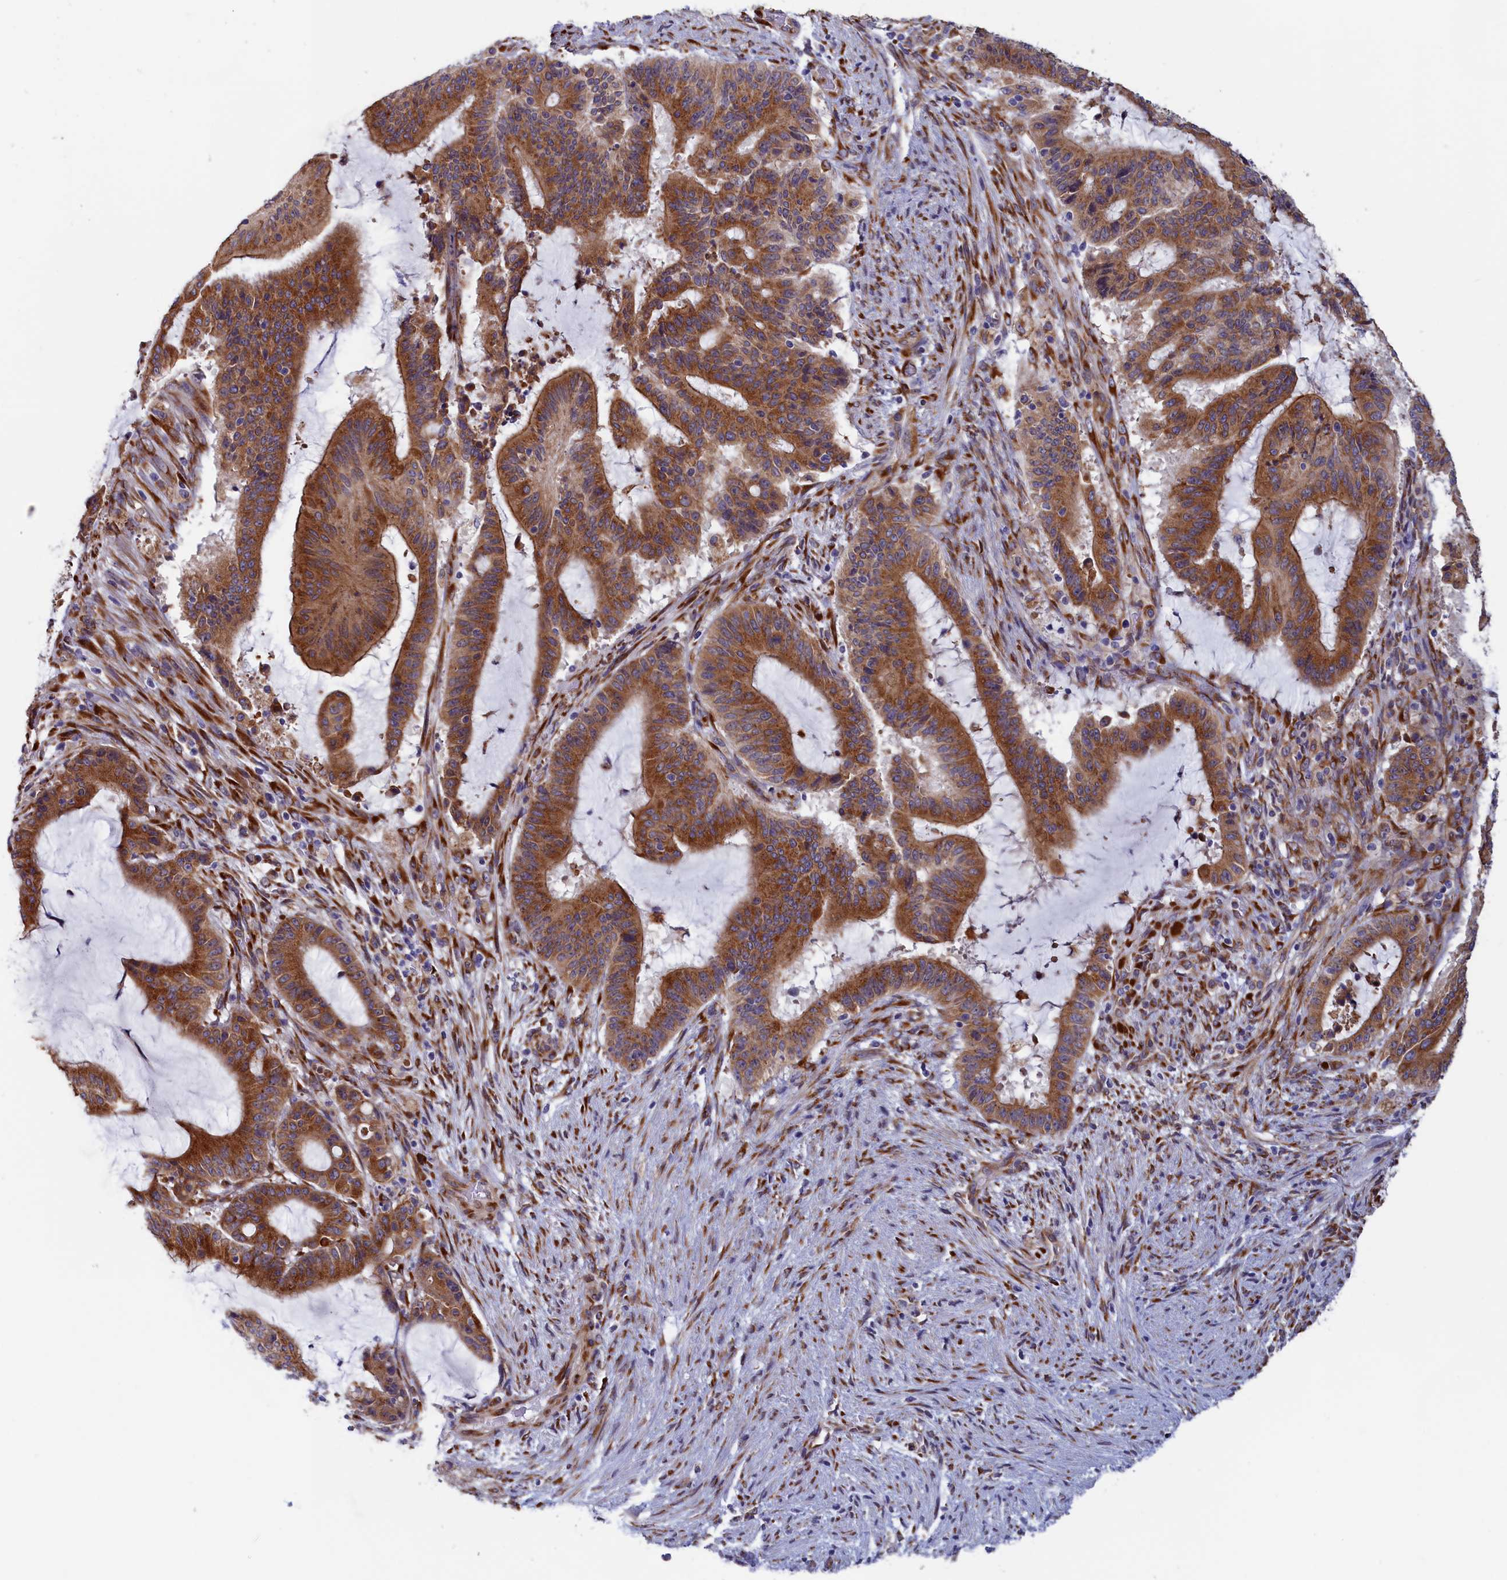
{"staining": {"intensity": "moderate", "quantity": ">75%", "location": "cytoplasmic/membranous"}, "tissue": "liver cancer", "cell_type": "Tumor cells", "image_type": "cancer", "snomed": [{"axis": "morphology", "description": "Normal tissue, NOS"}, {"axis": "morphology", "description": "Cholangiocarcinoma"}, {"axis": "topography", "description": "Liver"}, {"axis": "topography", "description": "Peripheral nerve tissue"}], "caption": "Moderate cytoplasmic/membranous positivity is seen in approximately >75% of tumor cells in cholangiocarcinoma (liver).", "gene": "CCDC68", "patient": {"sex": "female", "age": 73}}